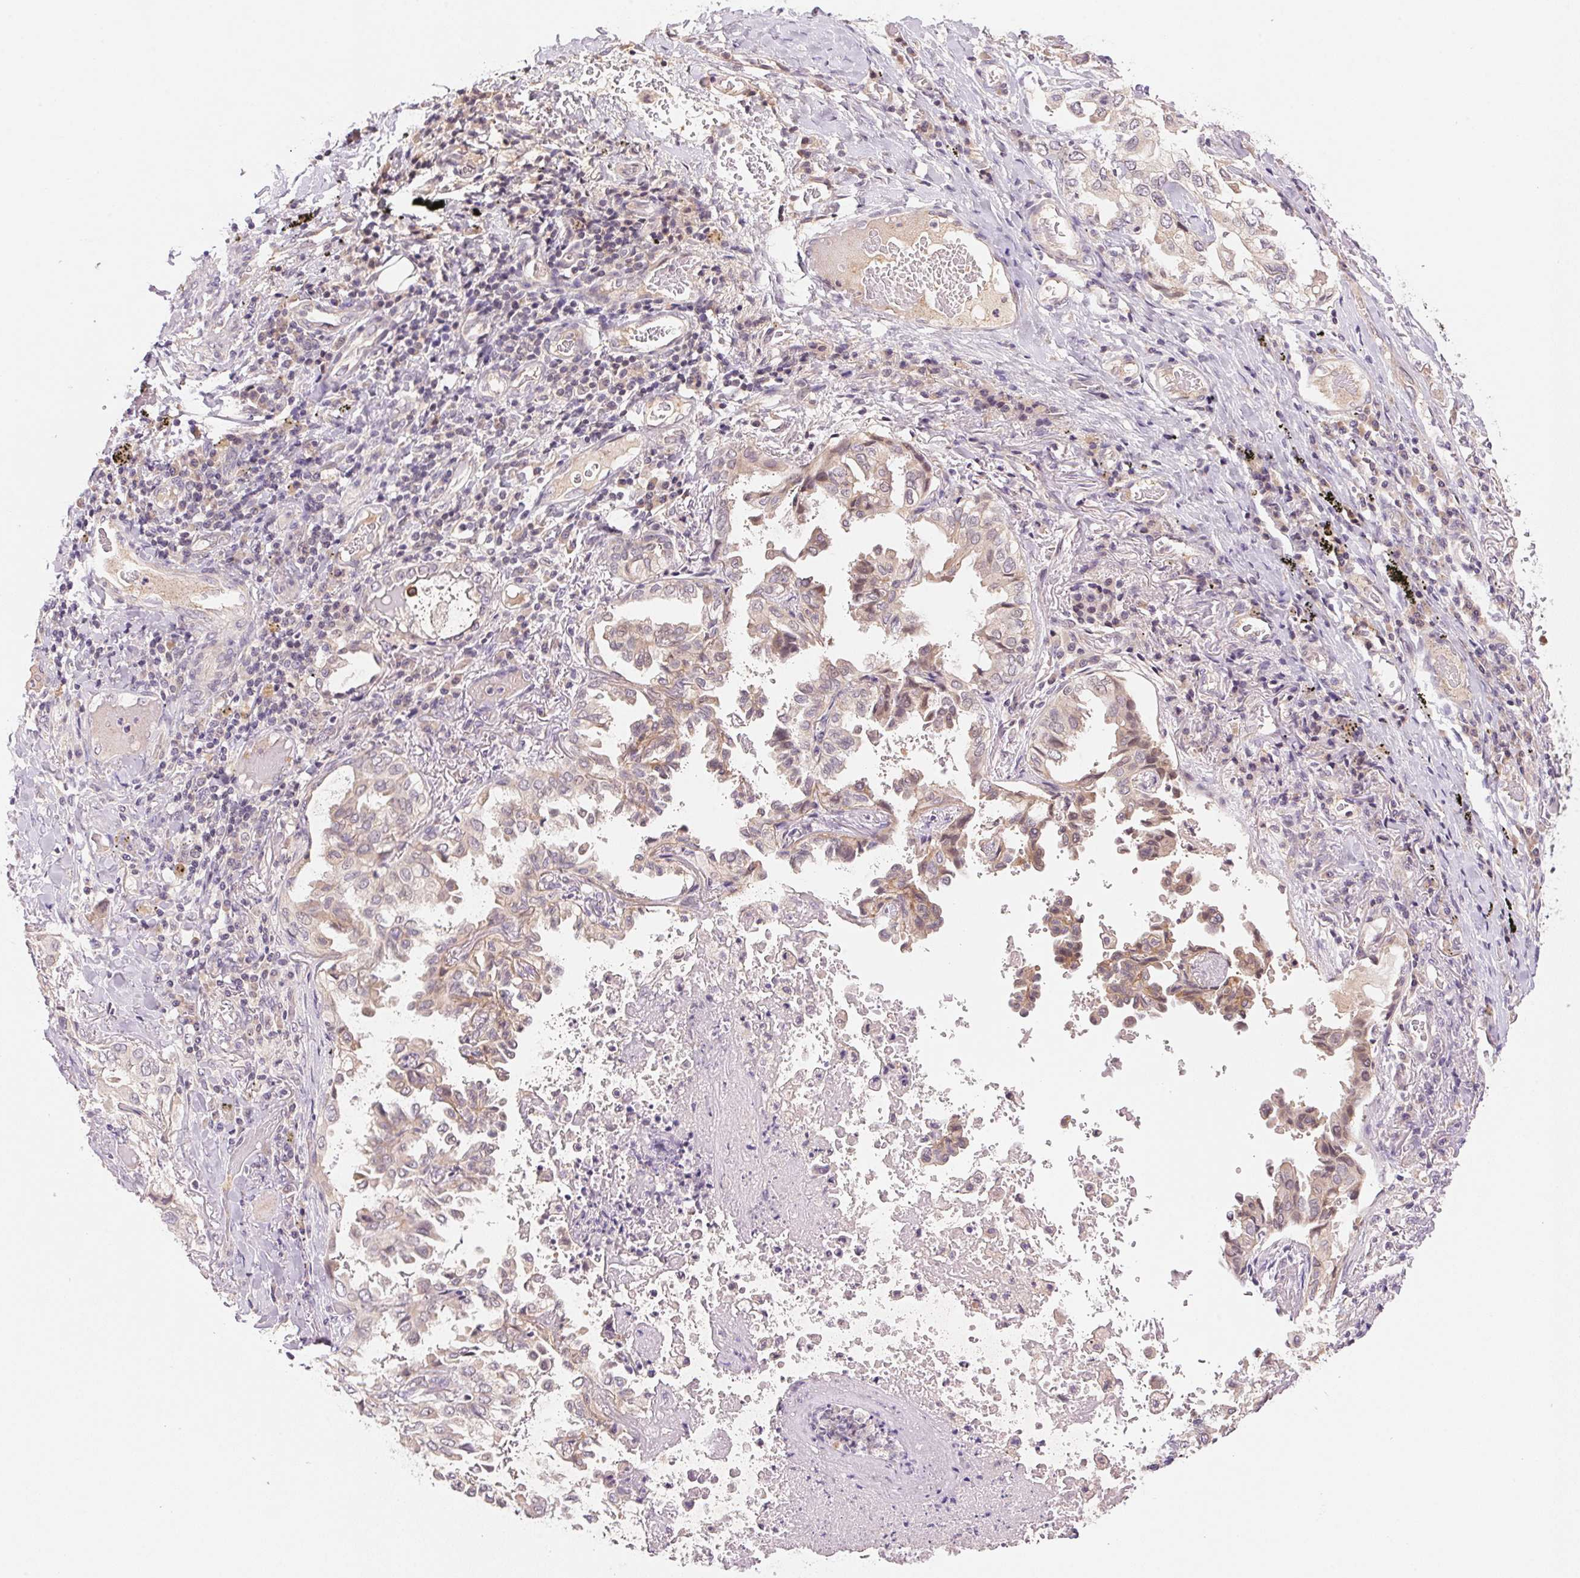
{"staining": {"intensity": "weak", "quantity": "25%-75%", "location": "cytoplasmic/membranous"}, "tissue": "lung cancer", "cell_type": "Tumor cells", "image_type": "cancer", "snomed": [{"axis": "morphology", "description": "Aneuploidy"}, {"axis": "morphology", "description": "Adenocarcinoma, NOS"}, {"axis": "morphology", "description": "Adenocarcinoma, metastatic, NOS"}, {"axis": "topography", "description": "Lymph node"}, {"axis": "topography", "description": "Lung"}], "caption": "Immunohistochemistry image of lung metastatic adenocarcinoma stained for a protein (brown), which reveals low levels of weak cytoplasmic/membranous staining in approximately 25%-75% of tumor cells.", "gene": "BNIP5", "patient": {"sex": "female", "age": 48}}